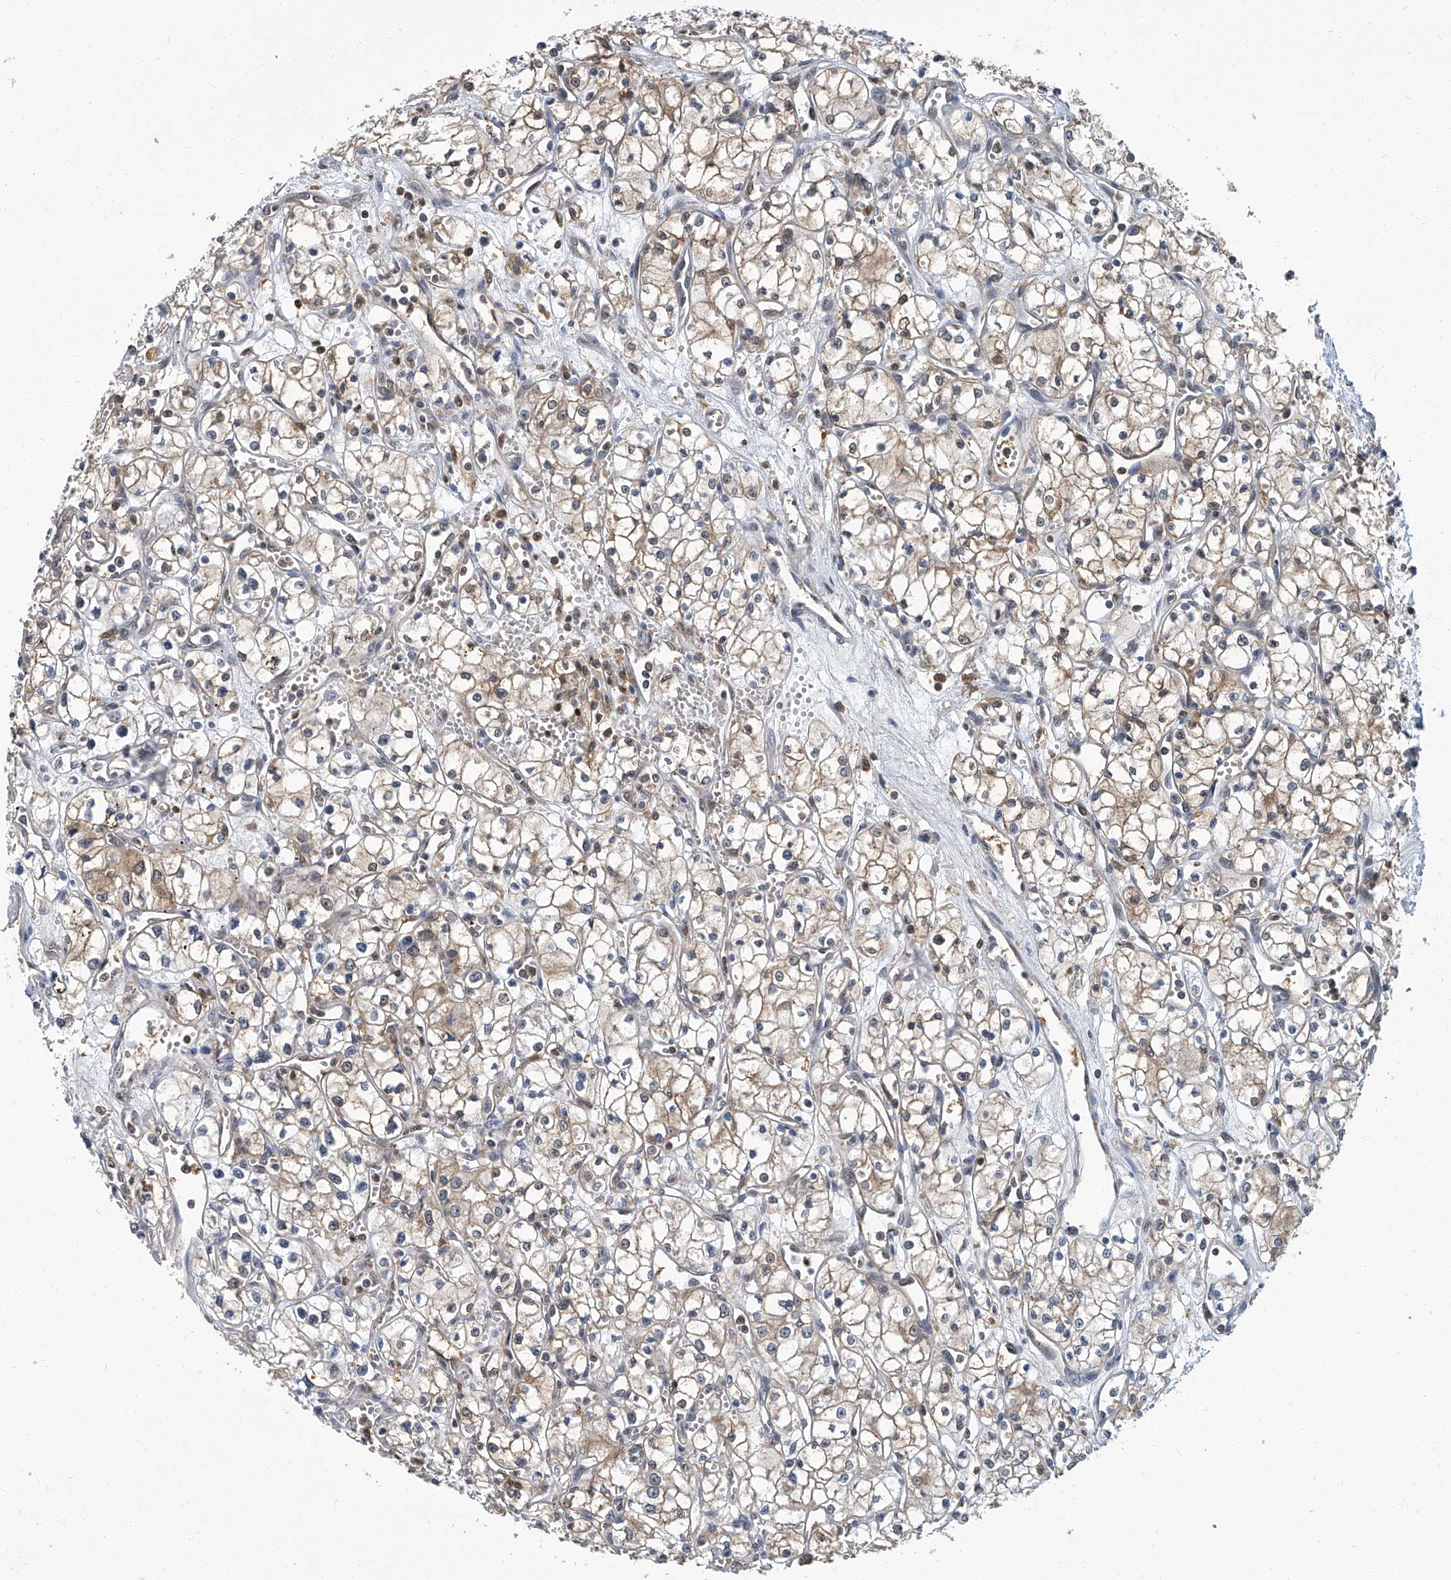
{"staining": {"intensity": "weak", "quantity": "25%-75%", "location": "cytoplasmic/membranous"}, "tissue": "renal cancer", "cell_type": "Tumor cells", "image_type": "cancer", "snomed": [{"axis": "morphology", "description": "Adenocarcinoma, NOS"}, {"axis": "topography", "description": "Kidney"}], "caption": "Human renal cancer (adenocarcinoma) stained with a brown dye shows weak cytoplasmic/membranous positive expression in approximately 25%-75% of tumor cells.", "gene": "PSMB10", "patient": {"sex": "male", "age": 59}}